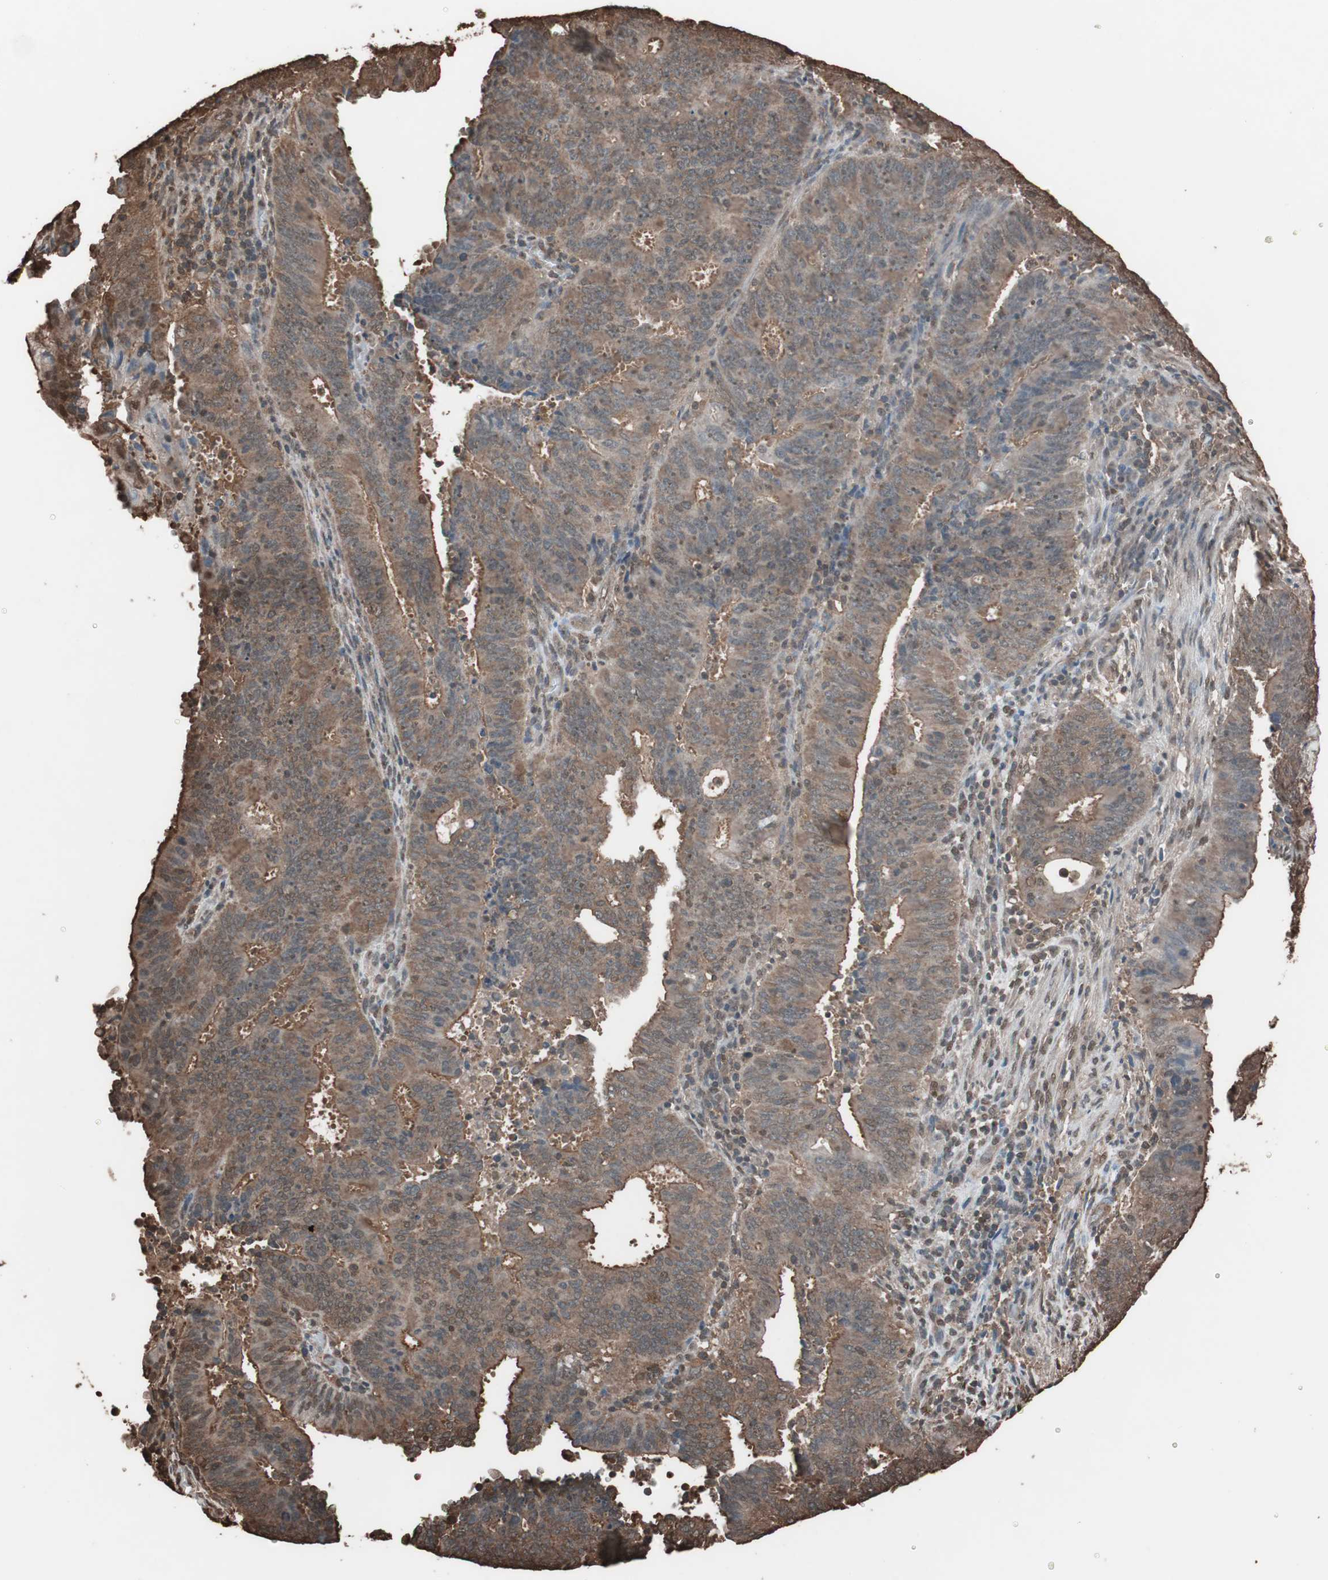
{"staining": {"intensity": "moderate", "quantity": ">75%", "location": "cytoplasmic/membranous"}, "tissue": "cervical cancer", "cell_type": "Tumor cells", "image_type": "cancer", "snomed": [{"axis": "morphology", "description": "Adenocarcinoma, NOS"}, {"axis": "topography", "description": "Cervix"}], "caption": "Adenocarcinoma (cervical) stained with a protein marker shows moderate staining in tumor cells.", "gene": "CALM2", "patient": {"sex": "female", "age": 44}}